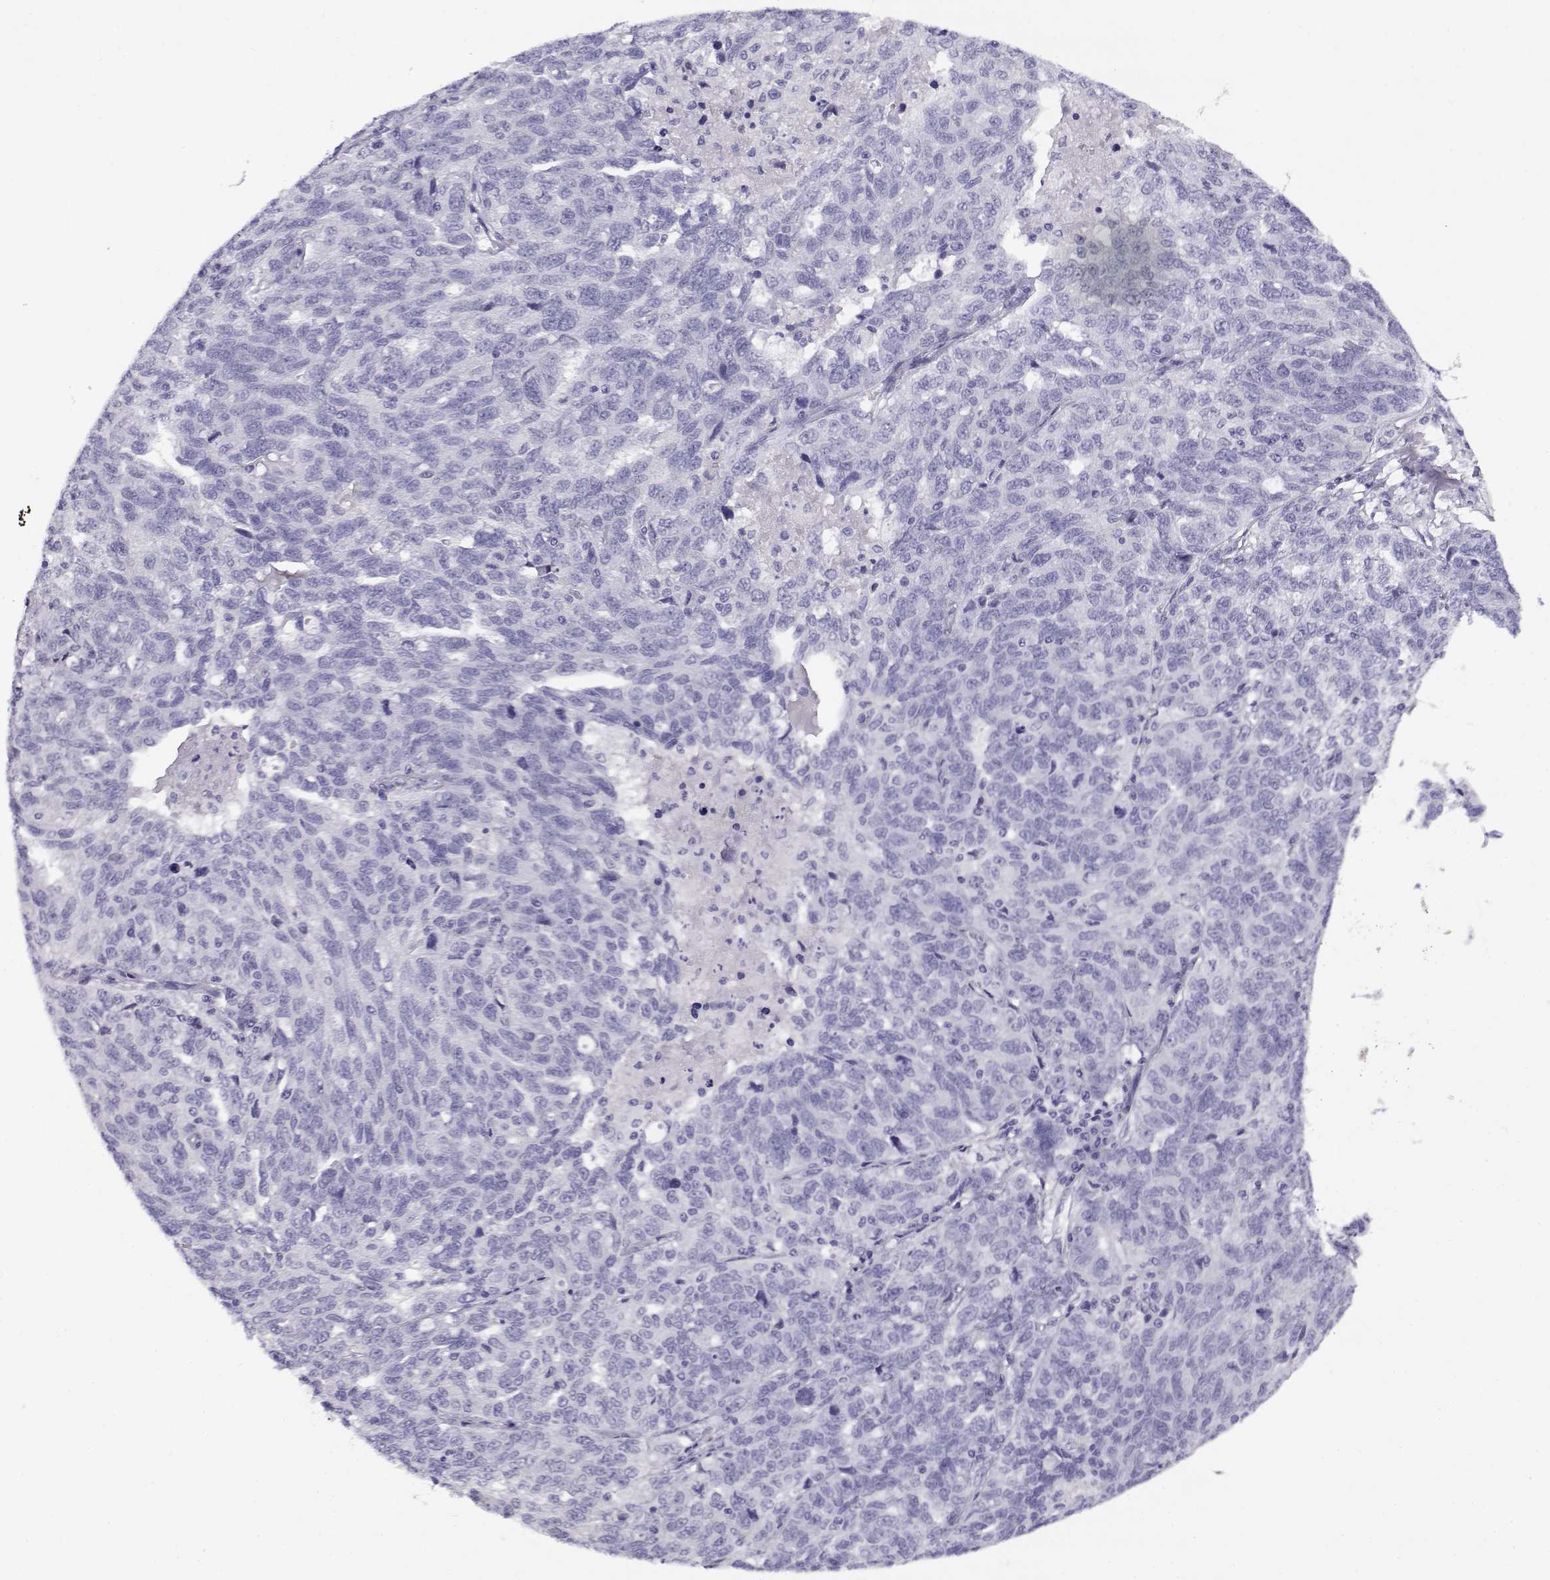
{"staining": {"intensity": "negative", "quantity": "none", "location": "none"}, "tissue": "ovarian cancer", "cell_type": "Tumor cells", "image_type": "cancer", "snomed": [{"axis": "morphology", "description": "Cystadenocarcinoma, serous, NOS"}, {"axis": "topography", "description": "Ovary"}], "caption": "Tumor cells are negative for protein expression in human ovarian cancer (serous cystadenocarcinoma).", "gene": "RHOXF2", "patient": {"sex": "female", "age": 71}}